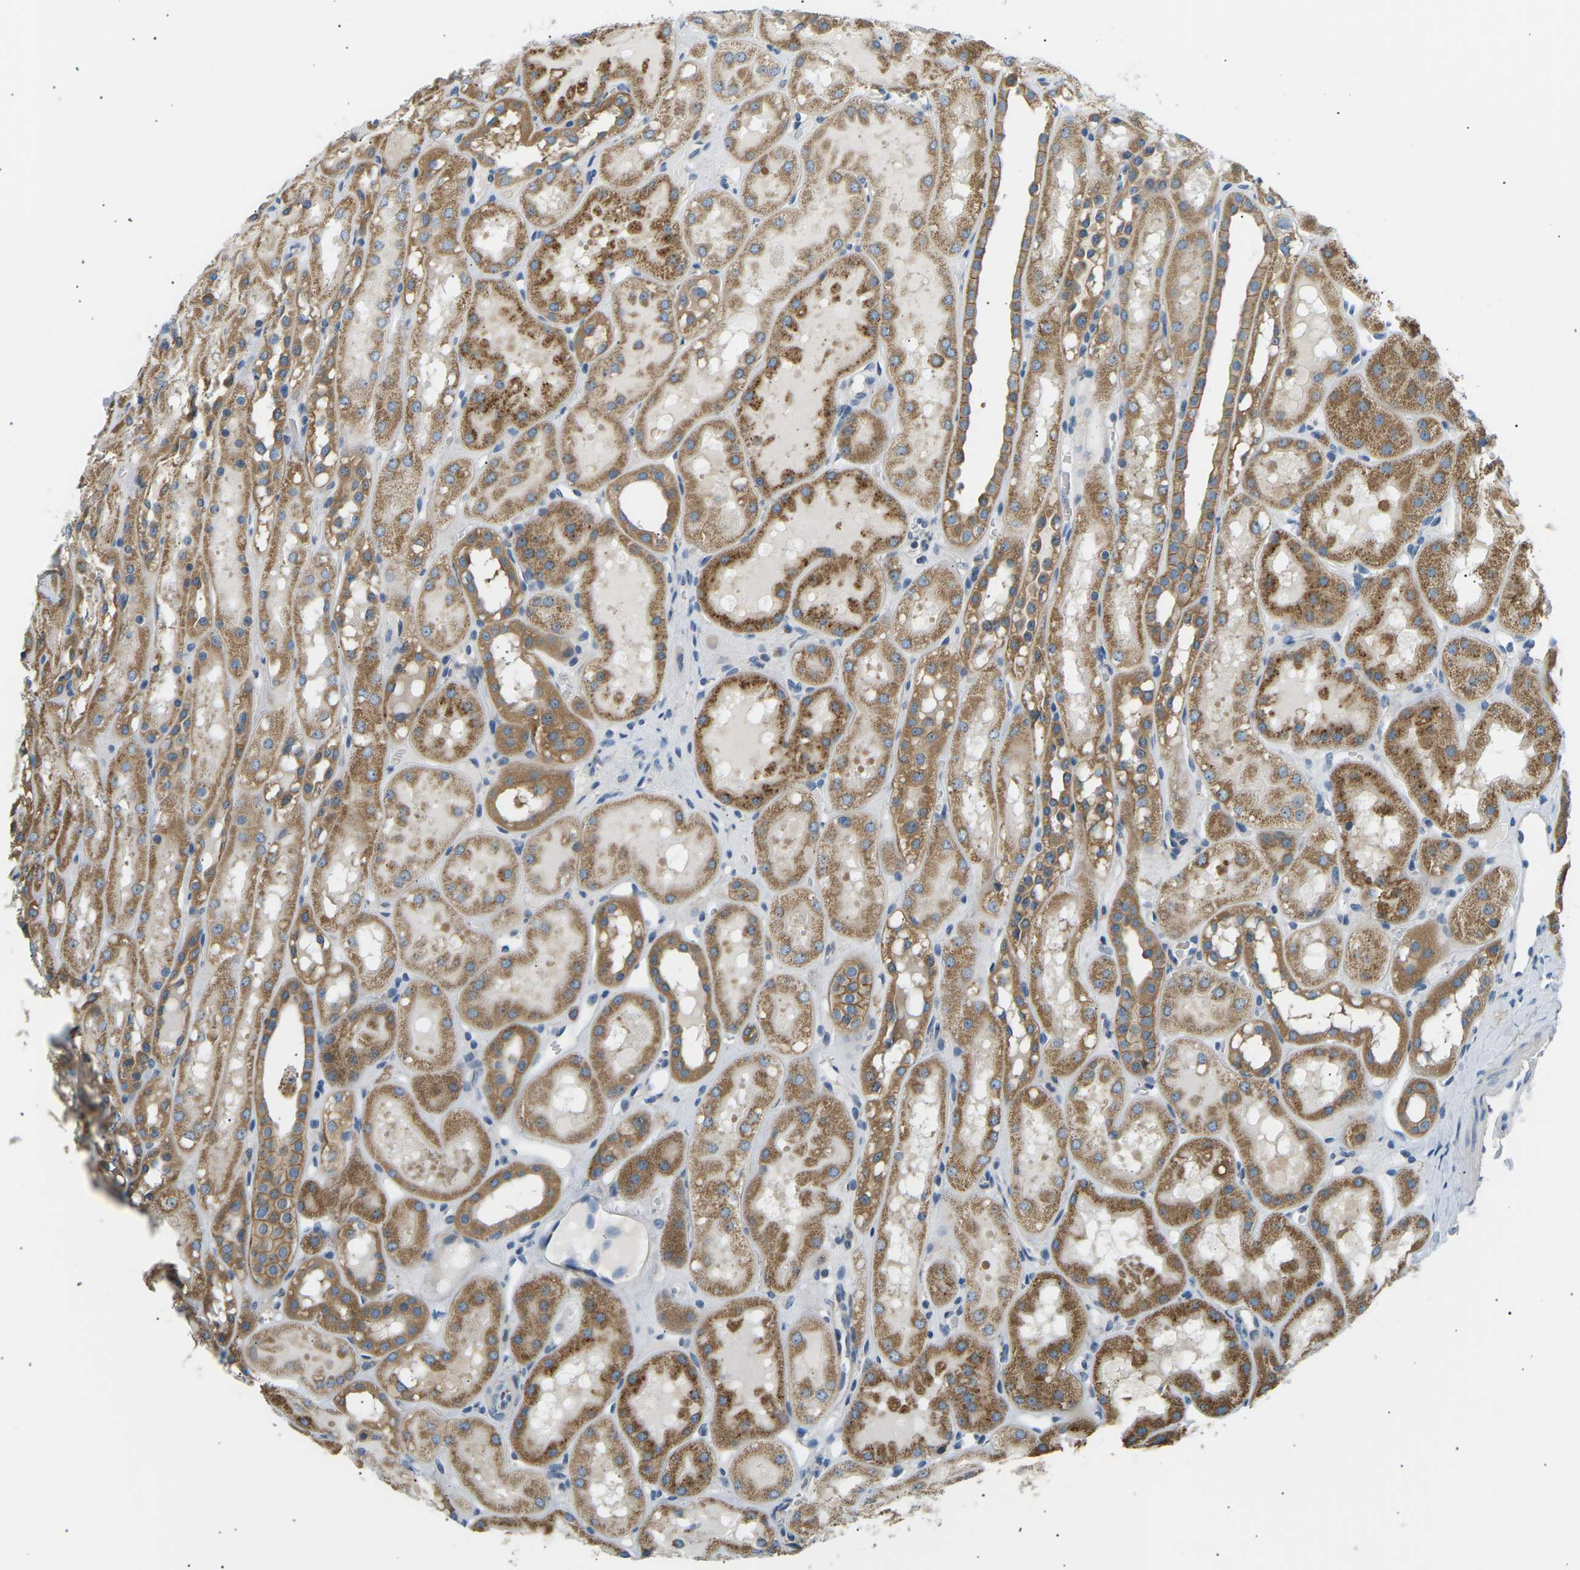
{"staining": {"intensity": "negative", "quantity": "none", "location": "none"}, "tissue": "kidney", "cell_type": "Cells in glomeruli", "image_type": "normal", "snomed": [{"axis": "morphology", "description": "Normal tissue, NOS"}, {"axis": "topography", "description": "Kidney"}, {"axis": "topography", "description": "Urinary bladder"}], "caption": "Benign kidney was stained to show a protein in brown. There is no significant expression in cells in glomeruli. (Stains: DAB IHC with hematoxylin counter stain, Microscopy: brightfield microscopy at high magnification).", "gene": "TBC1D8", "patient": {"sex": "male", "age": 16}}